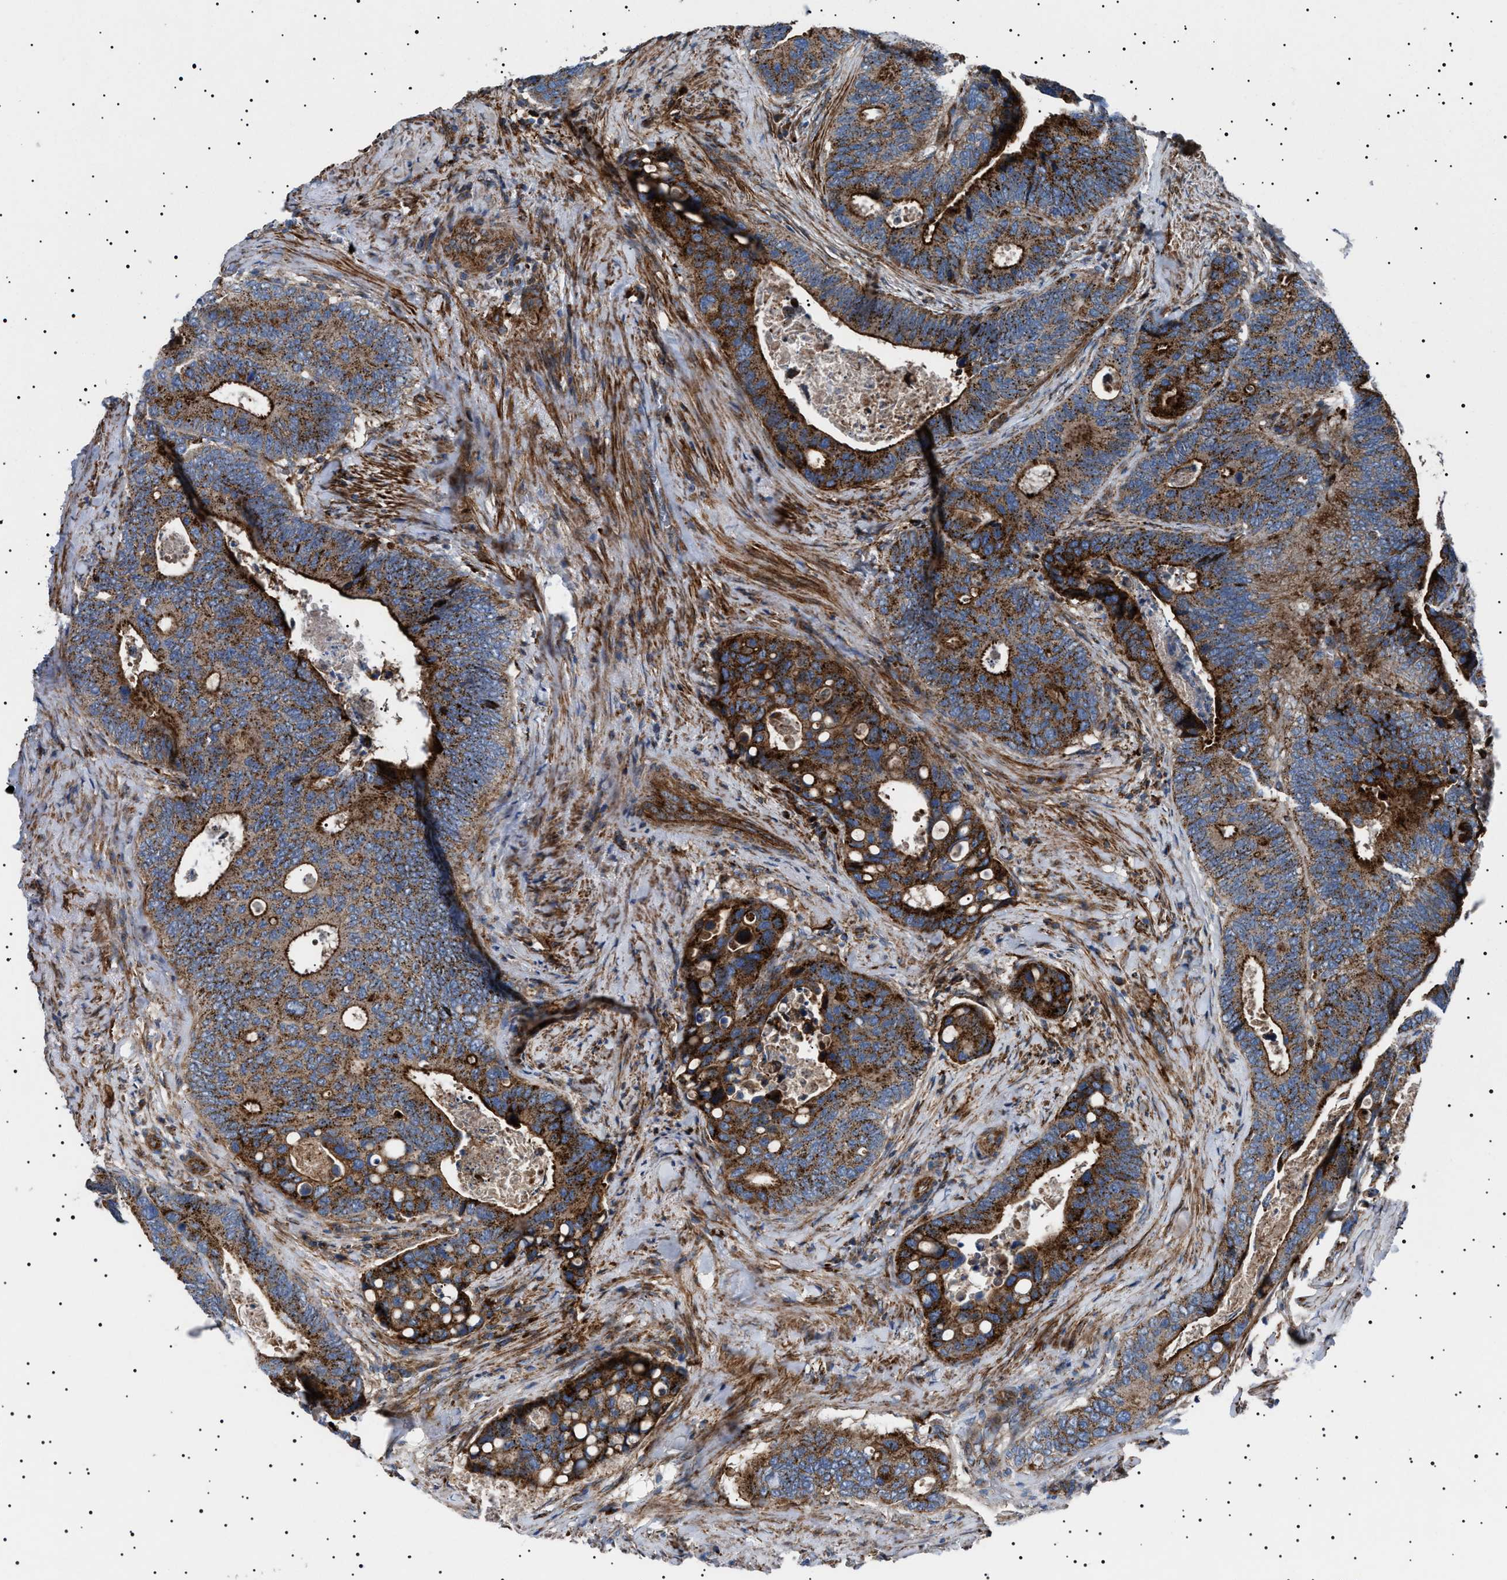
{"staining": {"intensity": "strong", "quantity": ">75%", "location": "cytoplasmic/membranous"}, "tissue": "colorectal cancer", "cell_type": "Tumor cells", "image_type": "cancer", "snomed": [{"axis": "morphology", "description": "Inflammation, NOS"}, {"axis": "morphology", "description": "Adenocarcinoma, NOS"}, {"axis": "topography", "description": "Colon"}], "caption": "The immunohistochemical stain shows strong cytoplasmic/membranous positivity in tumor cells of colorectal adenocarcinoma tissue.", "gene": "NEU1", "patient": {"sex": "male", "age": 72}}